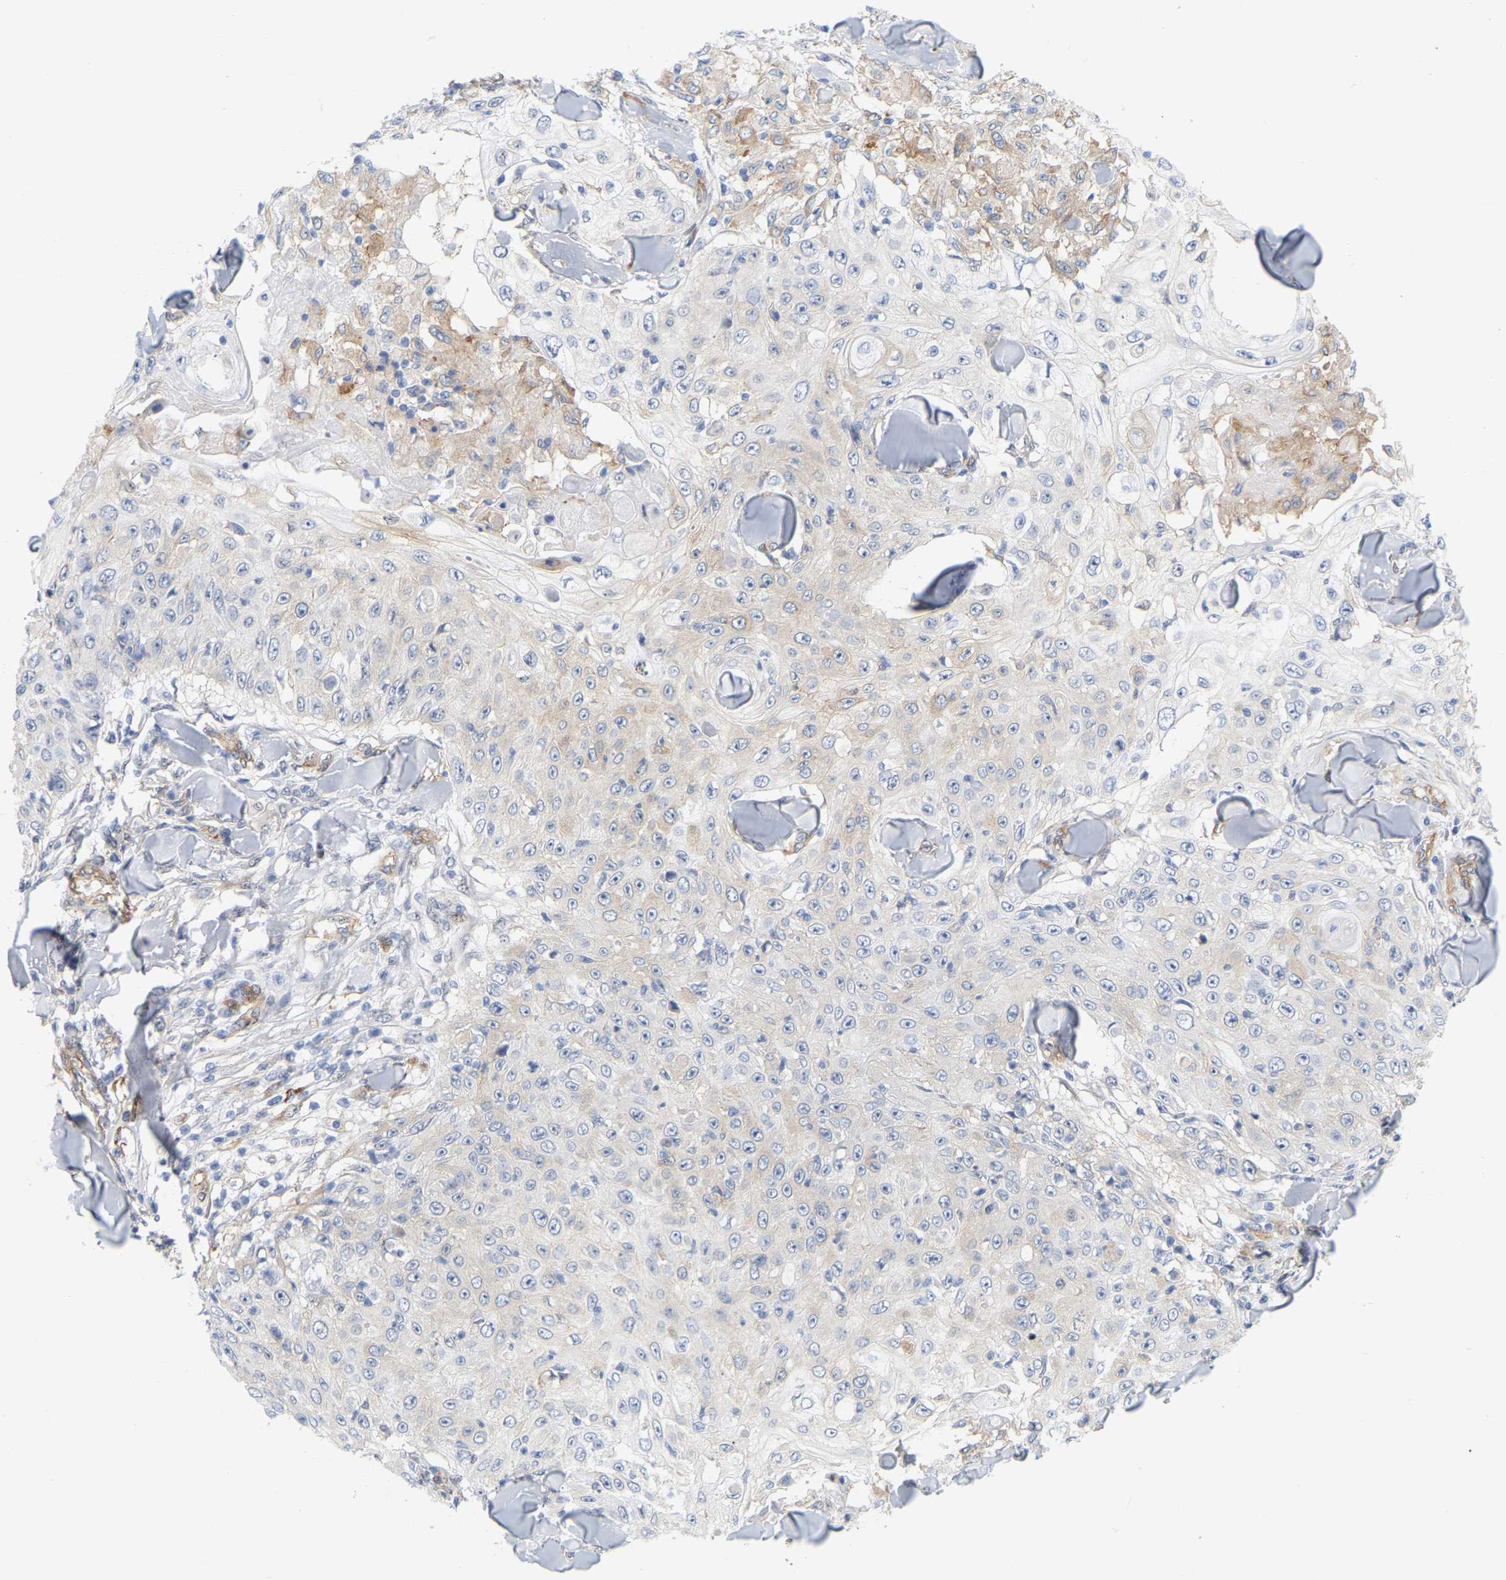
{"staining": {"intensity": "weak", "quantity": "<25%", "location": "cytoplasmic/membranous"}, "tissue": "skin cancer", "cell_type": "Tumor cells", "image_type": "cancer", "snomed": [{"axis": "morphology", "description": "Squamous cell carcinoma, NOS"}, {"axis": "topography", "description": "Skin"}], "caption": "This is a micrograph of immunohistochemistry staining of skin squamous cell carcinoma, which shows no expression in tumor cells. The staining is performed using DAB (3,3'-diaminobenzidine) brown chromogen with nuclei counter-stained in using hematoxylin.", "gene": "RAPH1", "patient": {"sex": "male", "age": 86}}